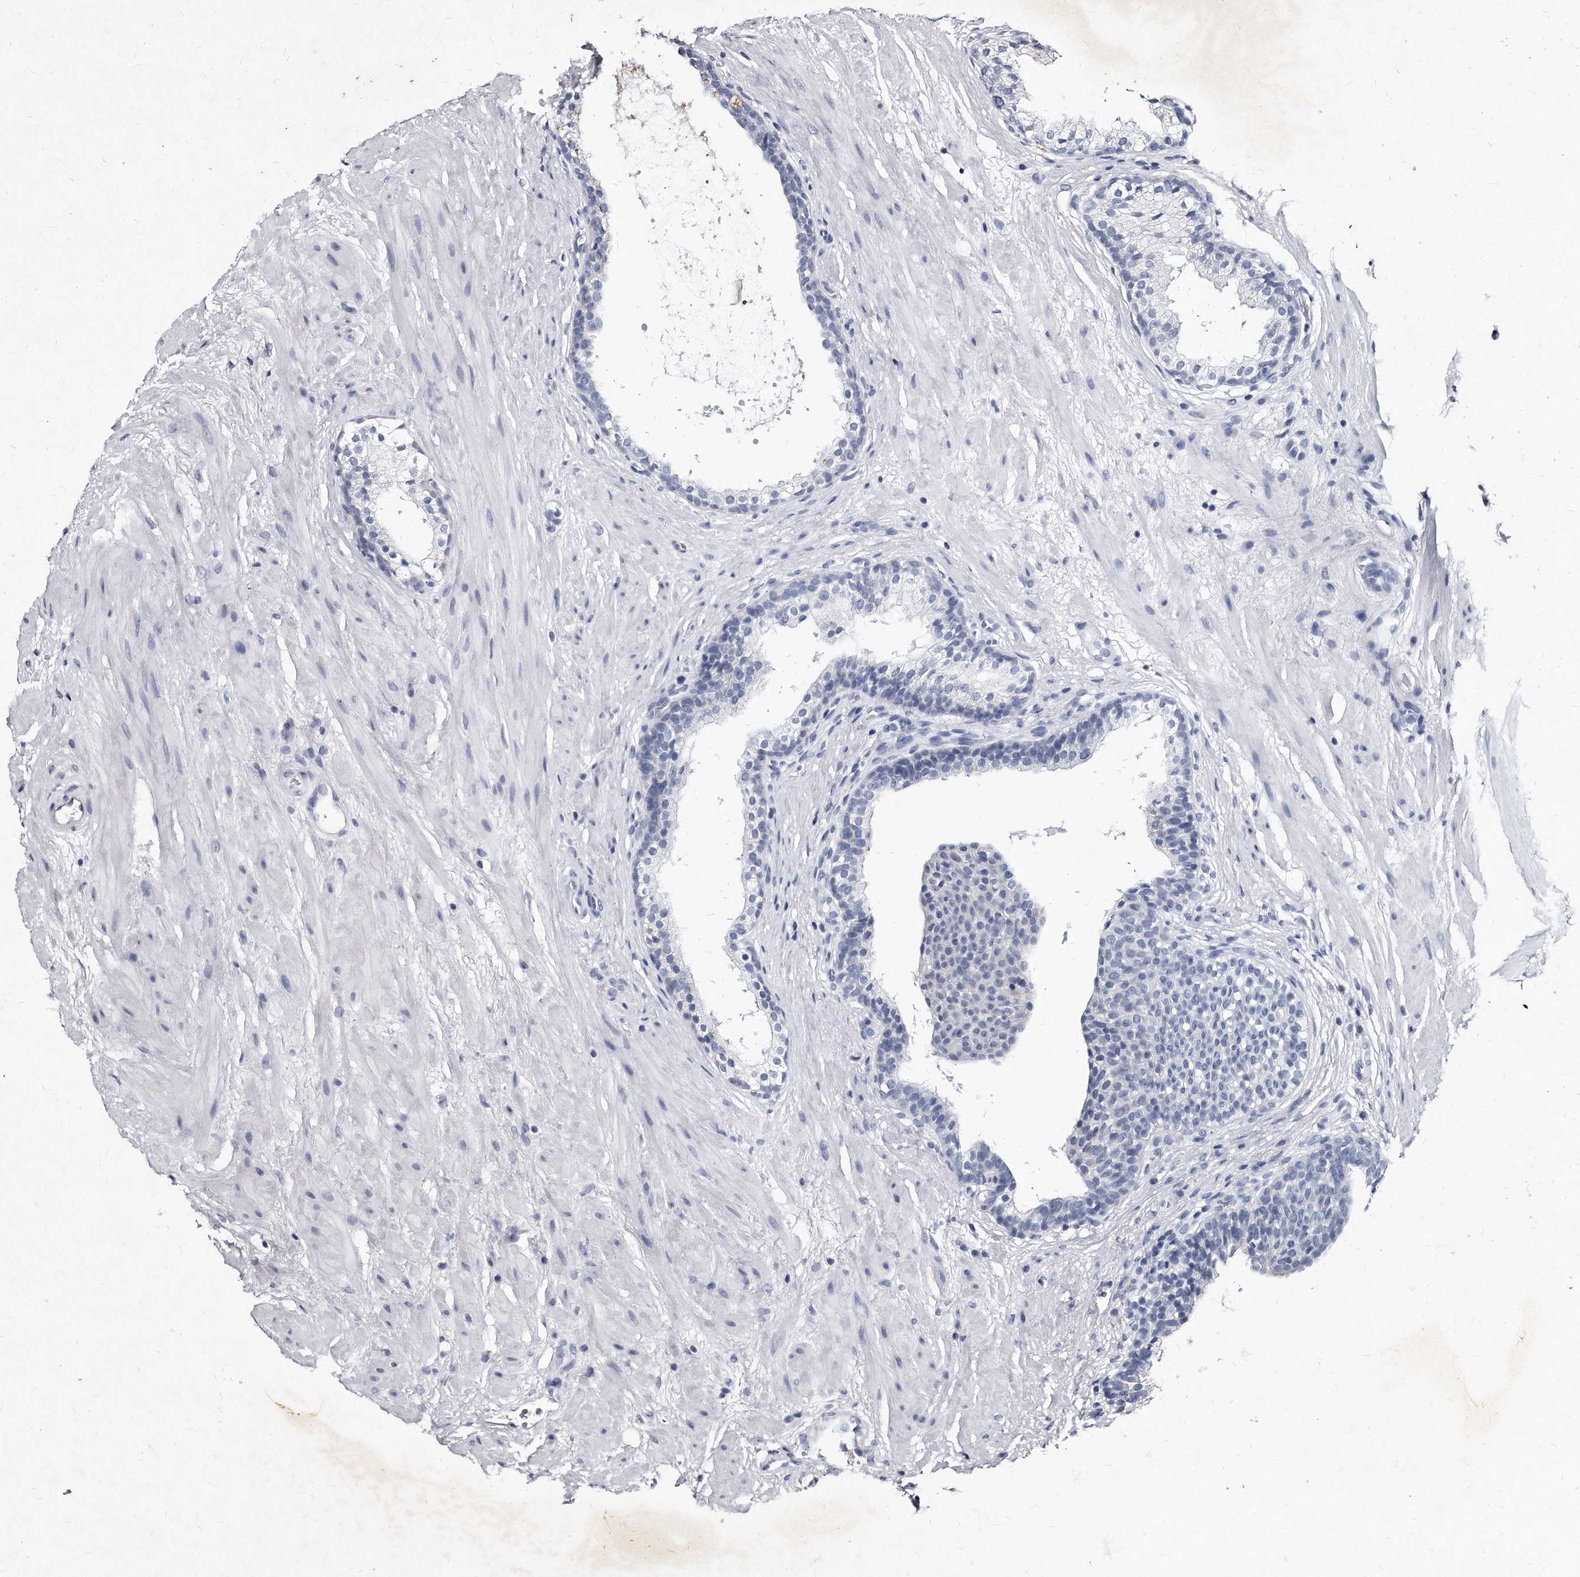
{"staining": {"intensity": "negative", "quantity": "none", "location": "none"}, "tissue": "prostate cancer", "cell_type": "Tumor cells", "image_type": "cancer", "snomed": [{"axis": "morphology", "description": "Adenocarcinoma, High grade"}, {"axis": "topography", "description": "Prostate"}], "caption": "DAB immunohistochemical staining of human prostate cancer (adenocarcinoma (high-grade)) shows no significant staining in tumor cells.", "gene": "KLHDC3", "patient": {"sex": "male", "age": 56}}